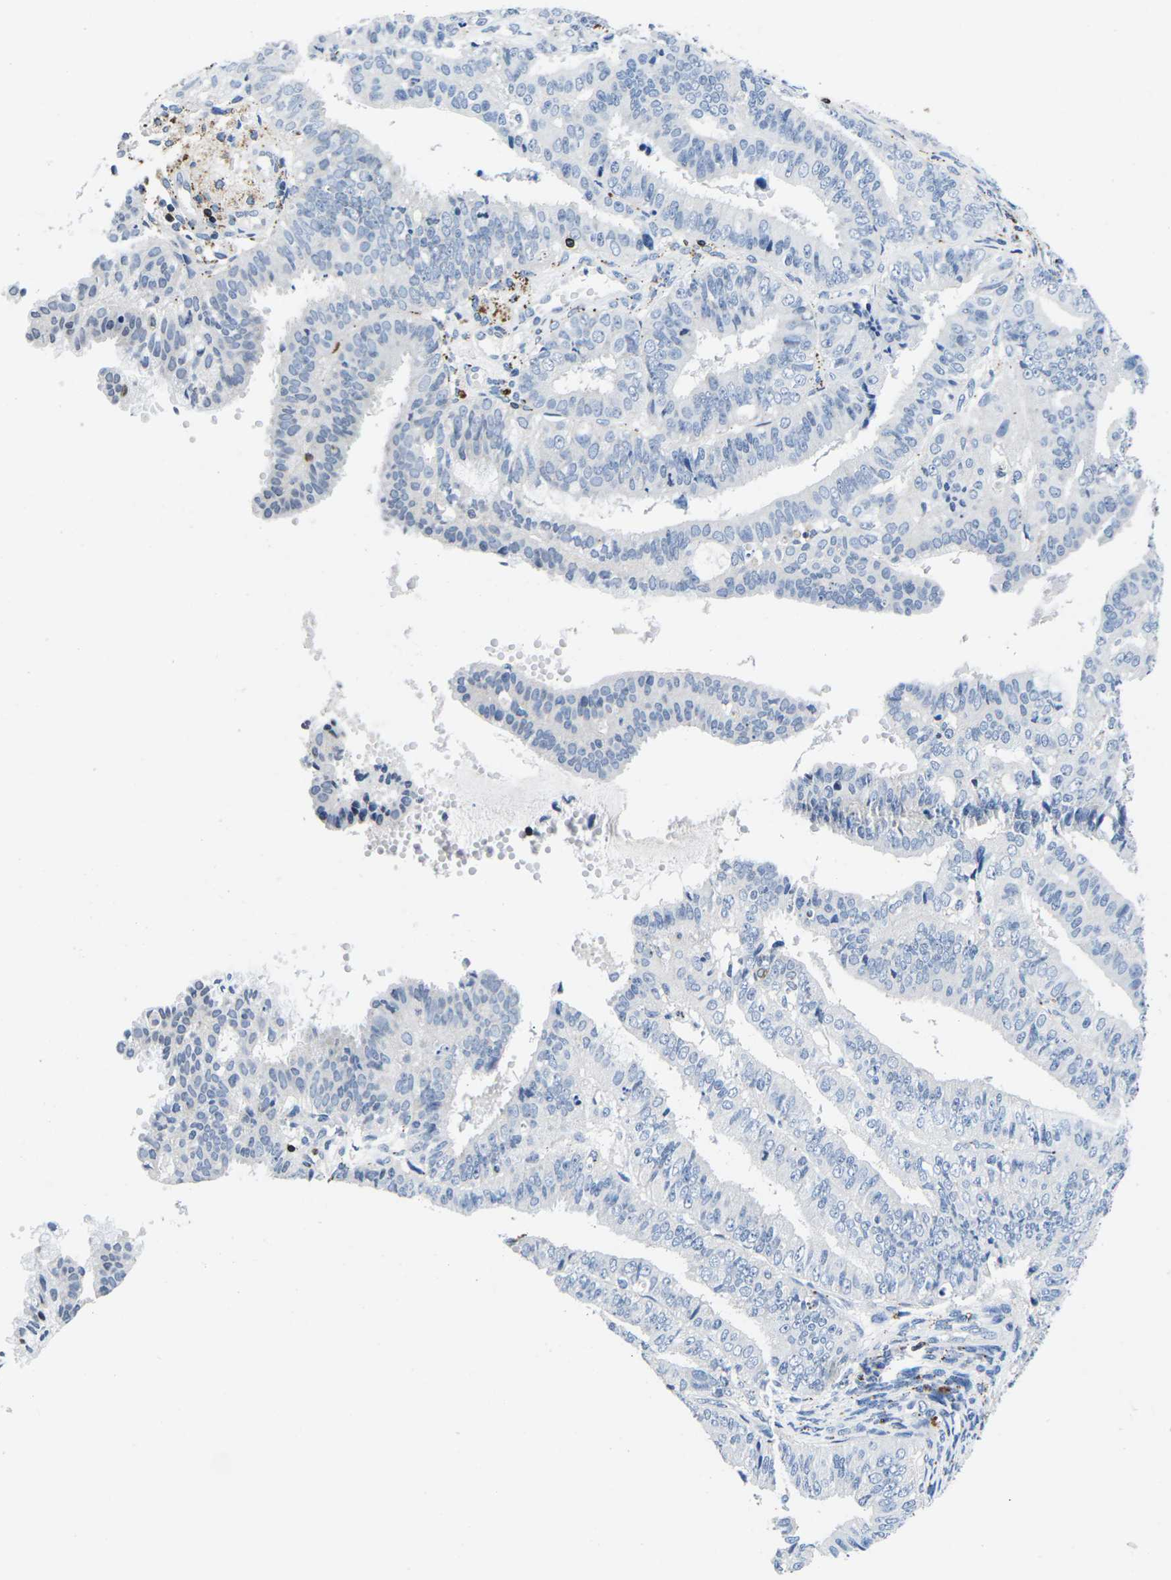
{"staining": {"intensity": "negative", "quantity": "none", "location": "none"}, "tissue": "endometrial cancer", "cell_type": "Tumor cells", "image_type": "cancer", "snomed": [{"axis": "morphology", "description": "Adenocarcinoma, NOS"}, {"axis": "topography", "description": "Endometrium"}], "caption": "Image shows no protein positivity in tumor cells of endometrial adenocarcinoma tissue.", "gene": "CTSW", "patient": {"sex": "female", "age": 63}}